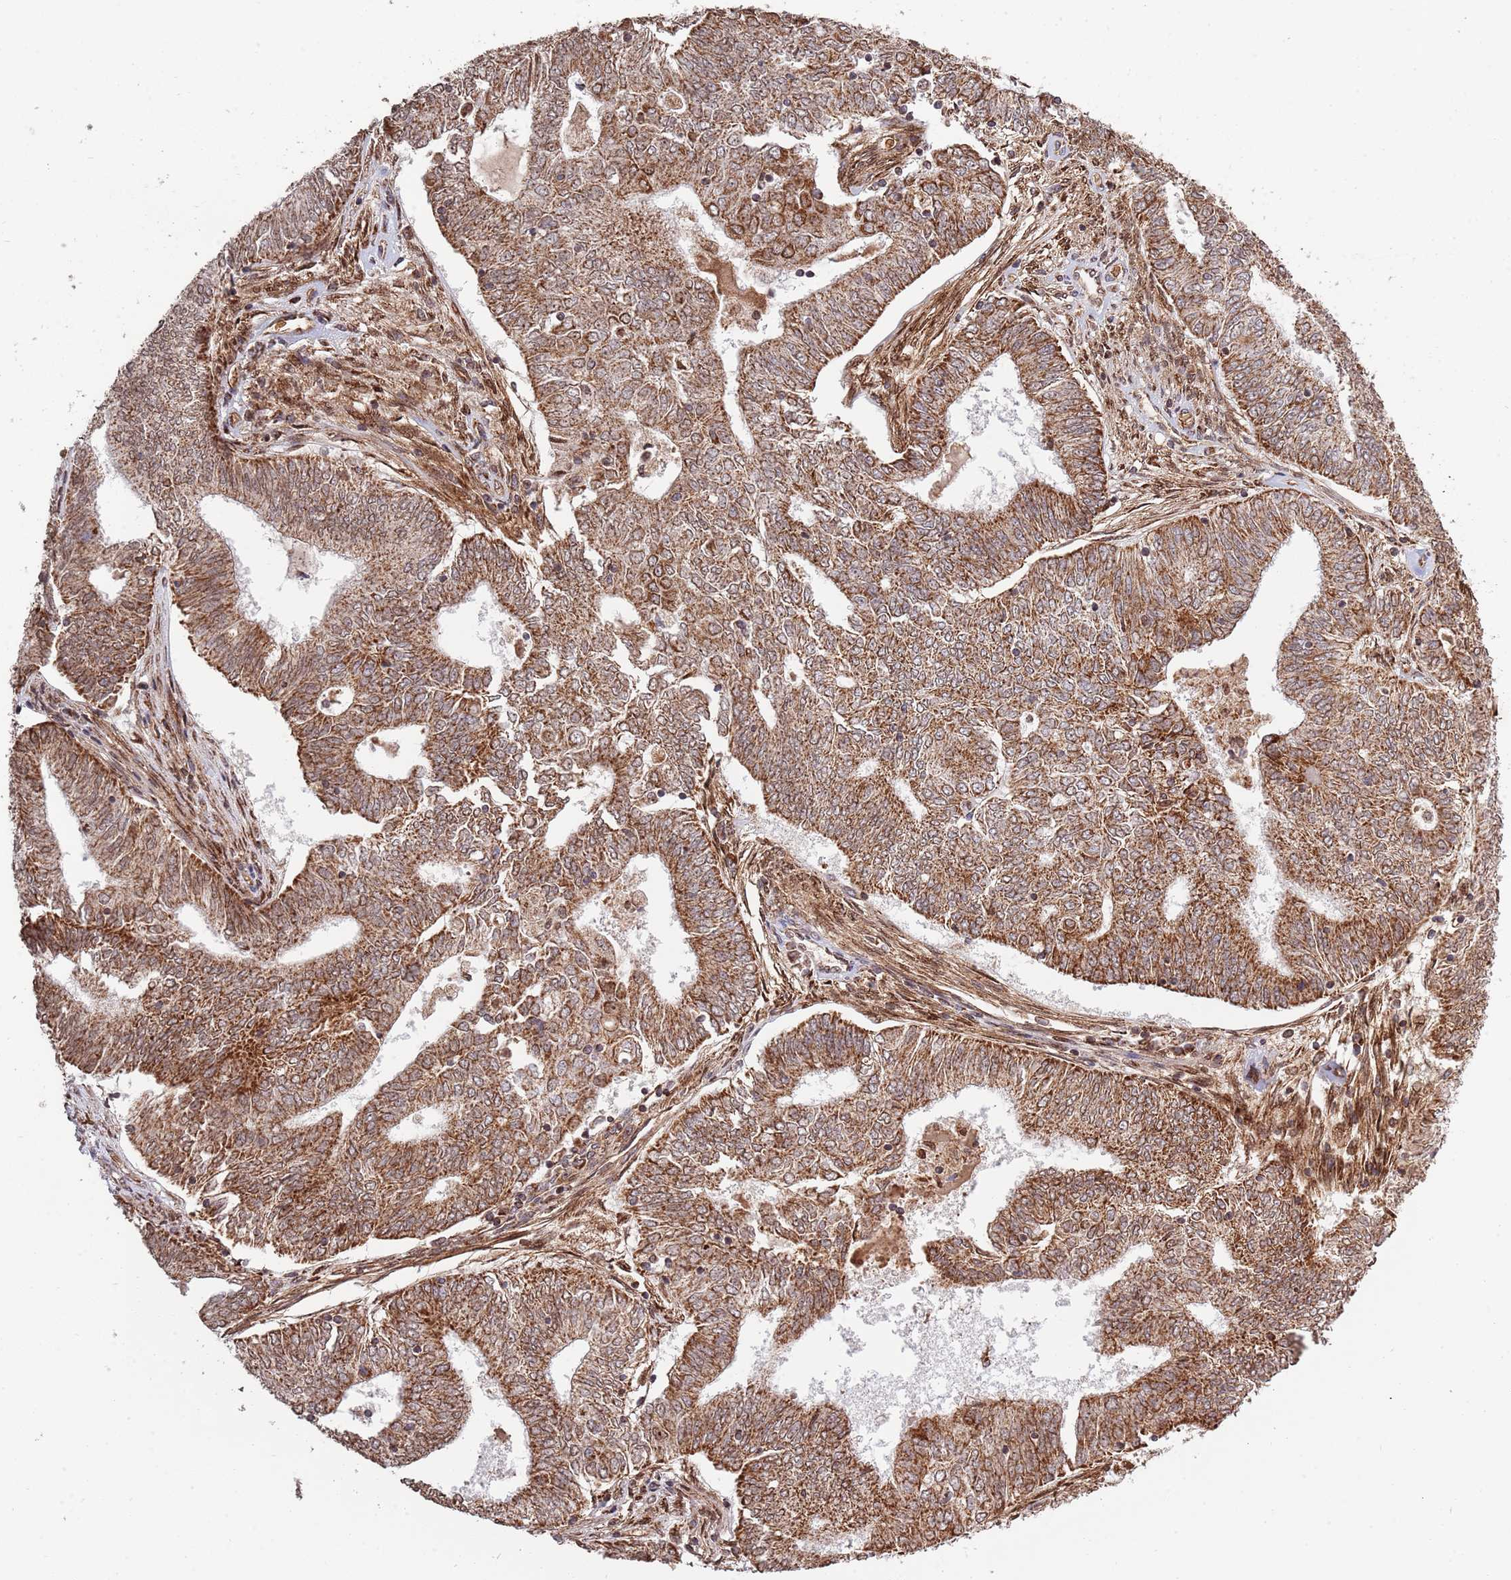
{"staining": {"intensity": "moderate", "quantity": ">75%", "location": "cytoplasmic/membranous"}, "tissue": "endometrial cancer", "cell_type": "Tumor cells", "image_type": "cancer", "snomed": [{"axis": "morphology", "description": "Adenocarcinoma, NOS"}, {"axis": "topography", "description": "Endometrium"}], "caption": "Endometrial adenocarcinoma tissue shows moderate cytoplasmic/membranous expression in about >75% of tumor cells", "gene": "DCHS1", "patient": {"sex": "female", "age": 62}}